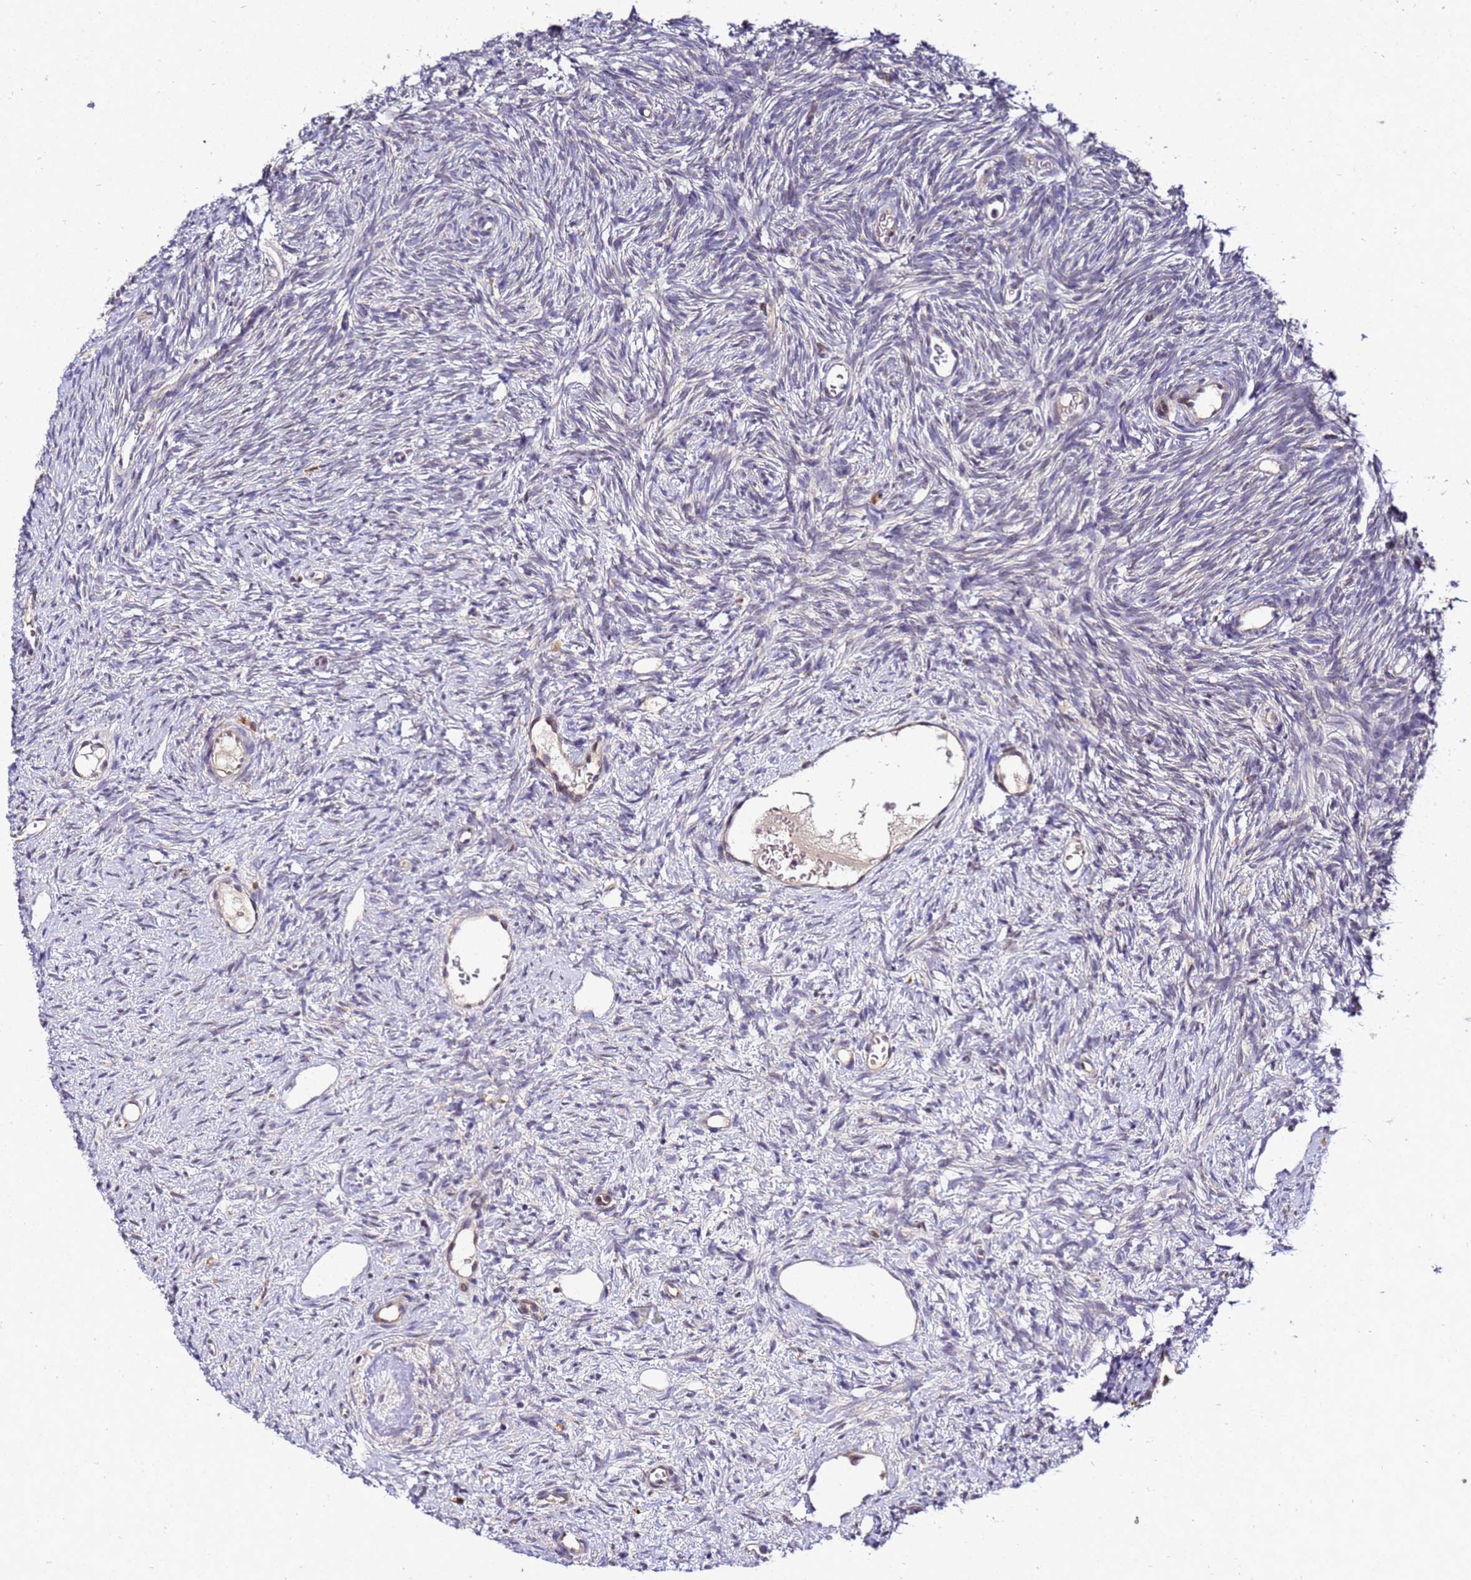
{"staining": {"intensity": "moderate", "quantity": ">75%", "location": "cytoplasmic/membranous"}, "tissue": "ovary", "cell_type": "Follicle cells", "image_type": "normal", "snomed": [{"axis": "morphology", "description": "Normal tissue, NOS"}, {"axis": "topography", "description": "Ovary"}], "caption": "Immunohistochemical staining of unremarkable ovary displays medium levels of moderate cytoplasmic/membranous staining in about >75% of follicle cells. Using DAB (3,3'-diaminobenzidine) (brown) and hematoxylin (blue) stains, captured at high magnification using brightfield microscopy.", "gene": "ADPGK", "patient": {"sex": "female", "age": 51}}